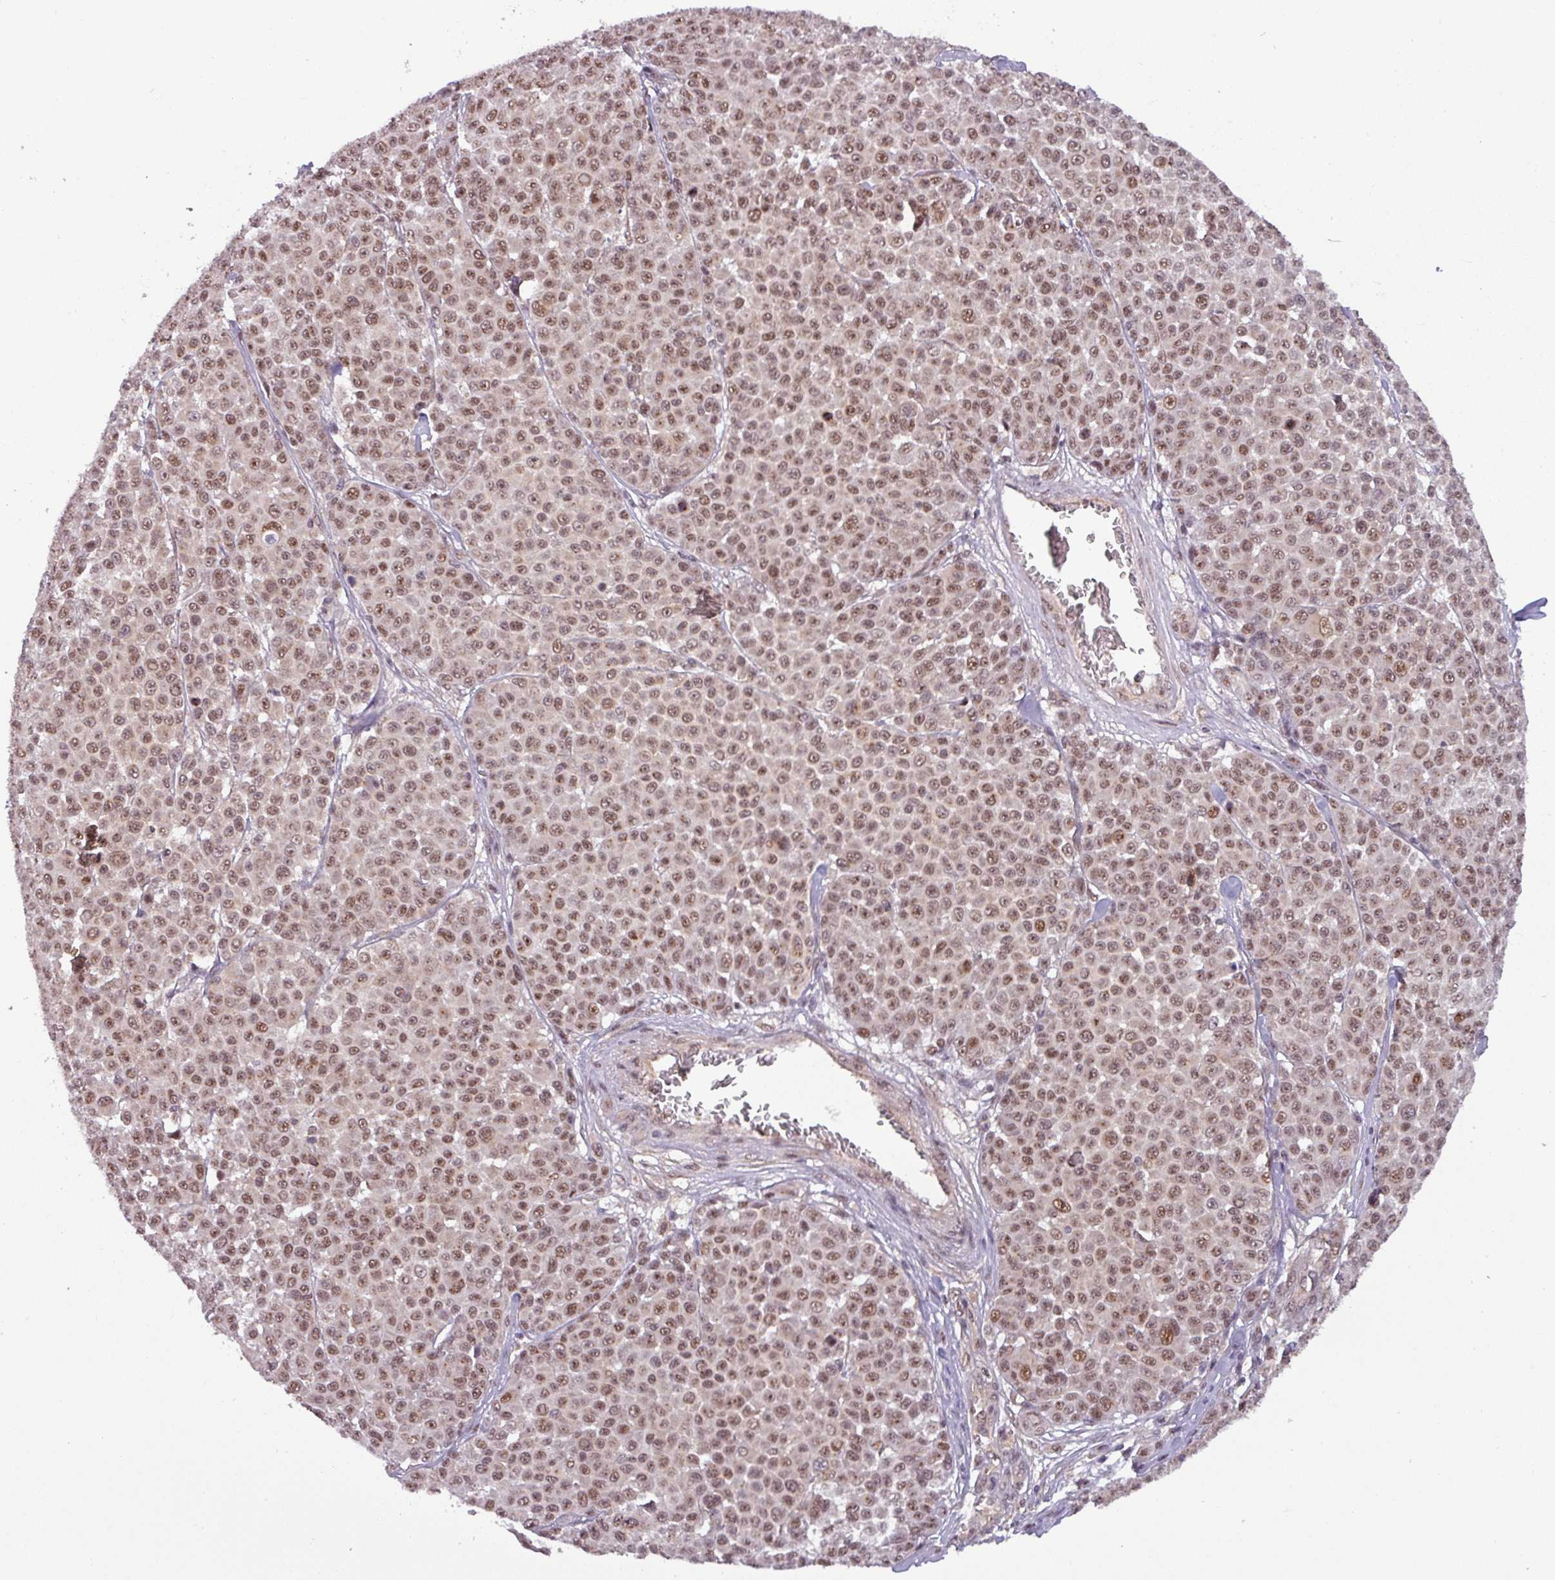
{"staining": {"intensity": "moderate", "quantity": ">75%", "location": "nuclear"}, "tissue": "melanoma", "cell_type": "Tumor cells", "image_type": "cancer", "snomed": [{"axis": "morphology", "description": "Malignant melanoma, NOS"}, {"axis": "topography", "description": "Skin"}], "caption": "This is an image of immunohistochemistry (IHC) staining of malignant melanoma, which shows moderate expression in the nuclear of tumor cells.", "gene": "NPFFR1", "patient": {"sex": "male", "age": 46}}